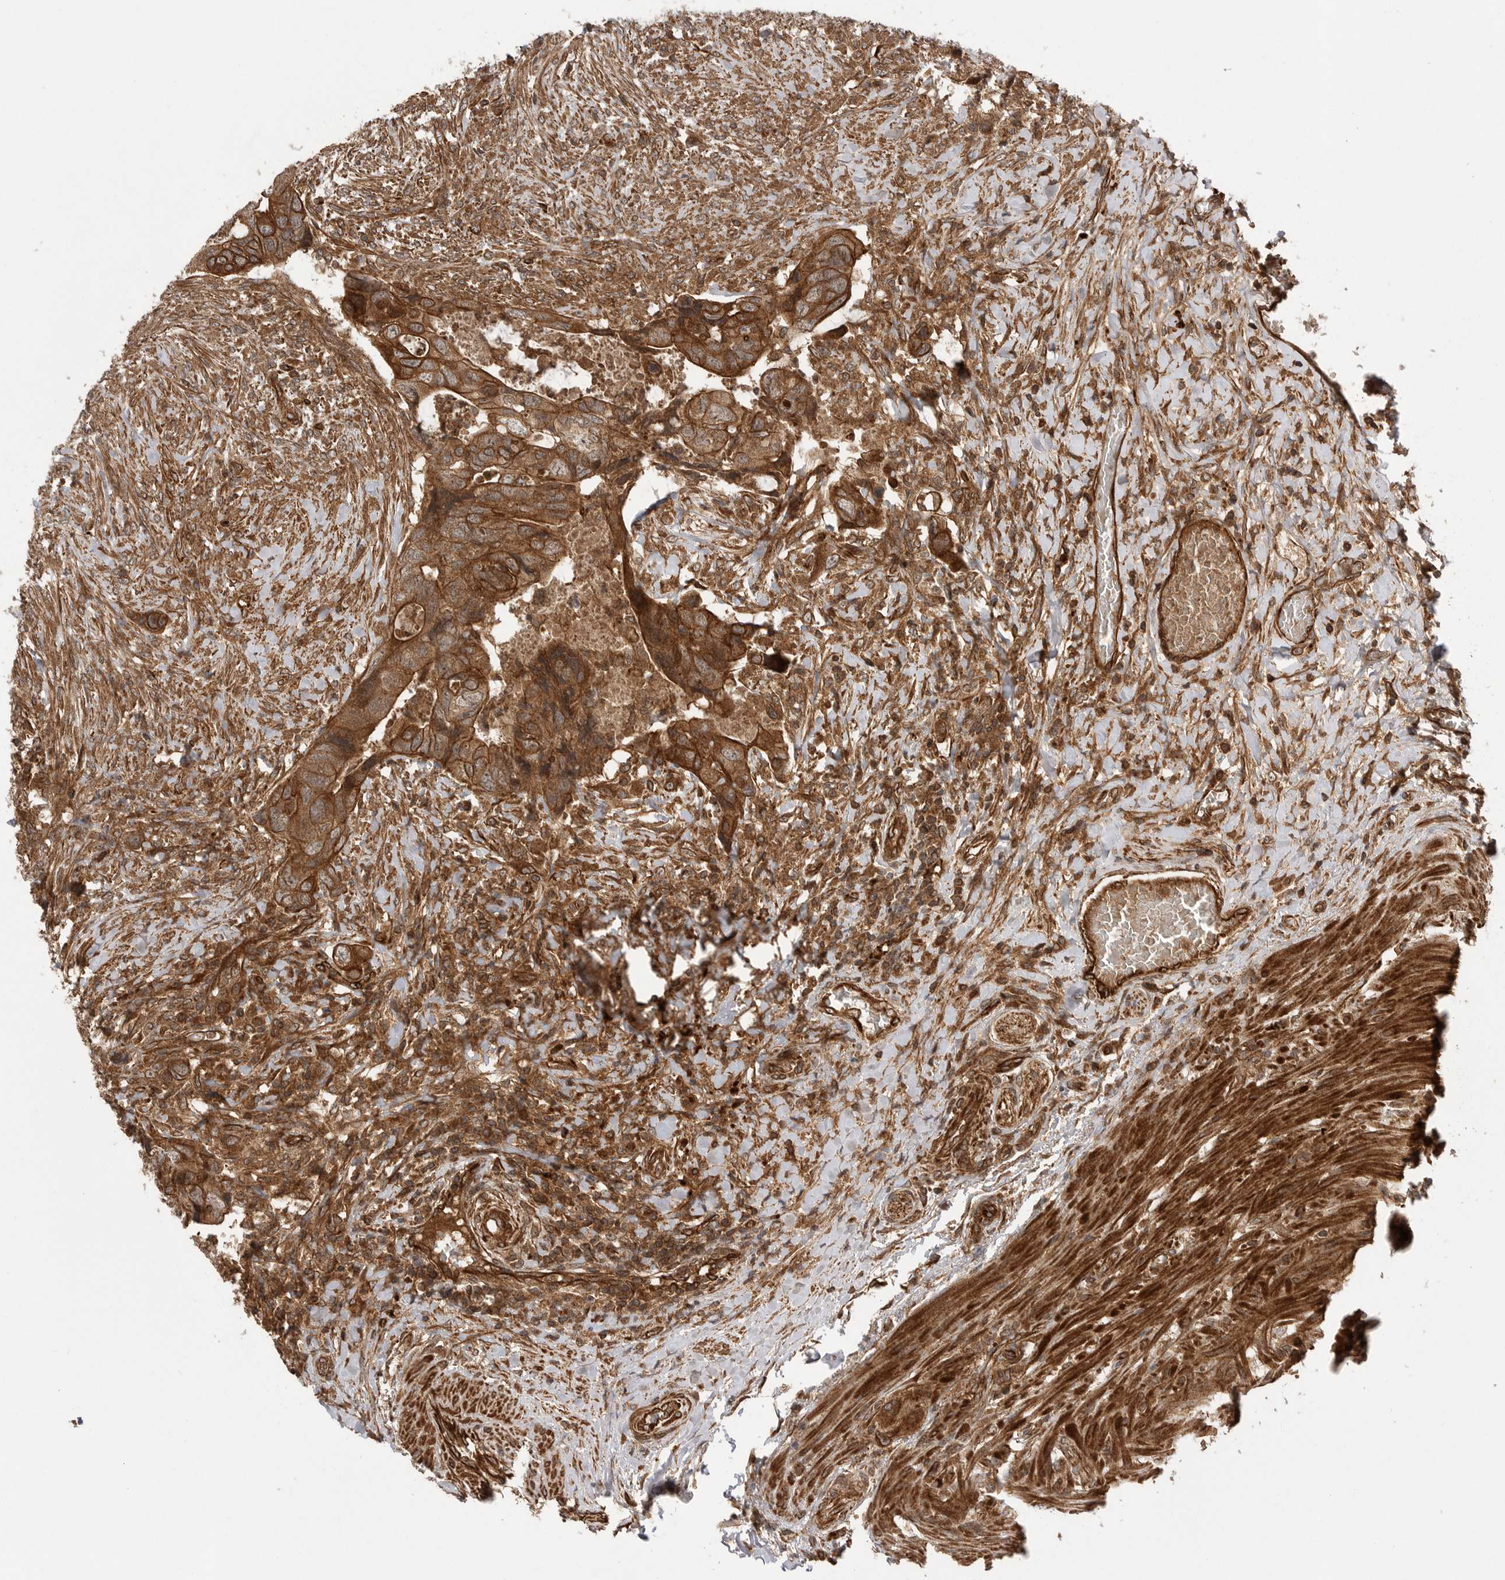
{"staining": {"intensity": "strong", "quantity": ">75%", "location": "cytoplasmic/membranous"}, "tissue": "colorectal cancer", "cell_type": "Tumor cells", "image_type": "cancer", "snomed": [{"axis": "morphology", "description": "Adenocarcinoma, NOS"}, {"axis": "topography", "description": "Rectum"}], "caption": "This photomicrograph demonstrates immunohistochemistry staining of human adenocarcinoma (colorectal), with high strong cytoplasmic/membranous expression in approximately >75% of tumor cells.", "gene": "PRDX4", "patient": {"sex": "male", "age": 63}}